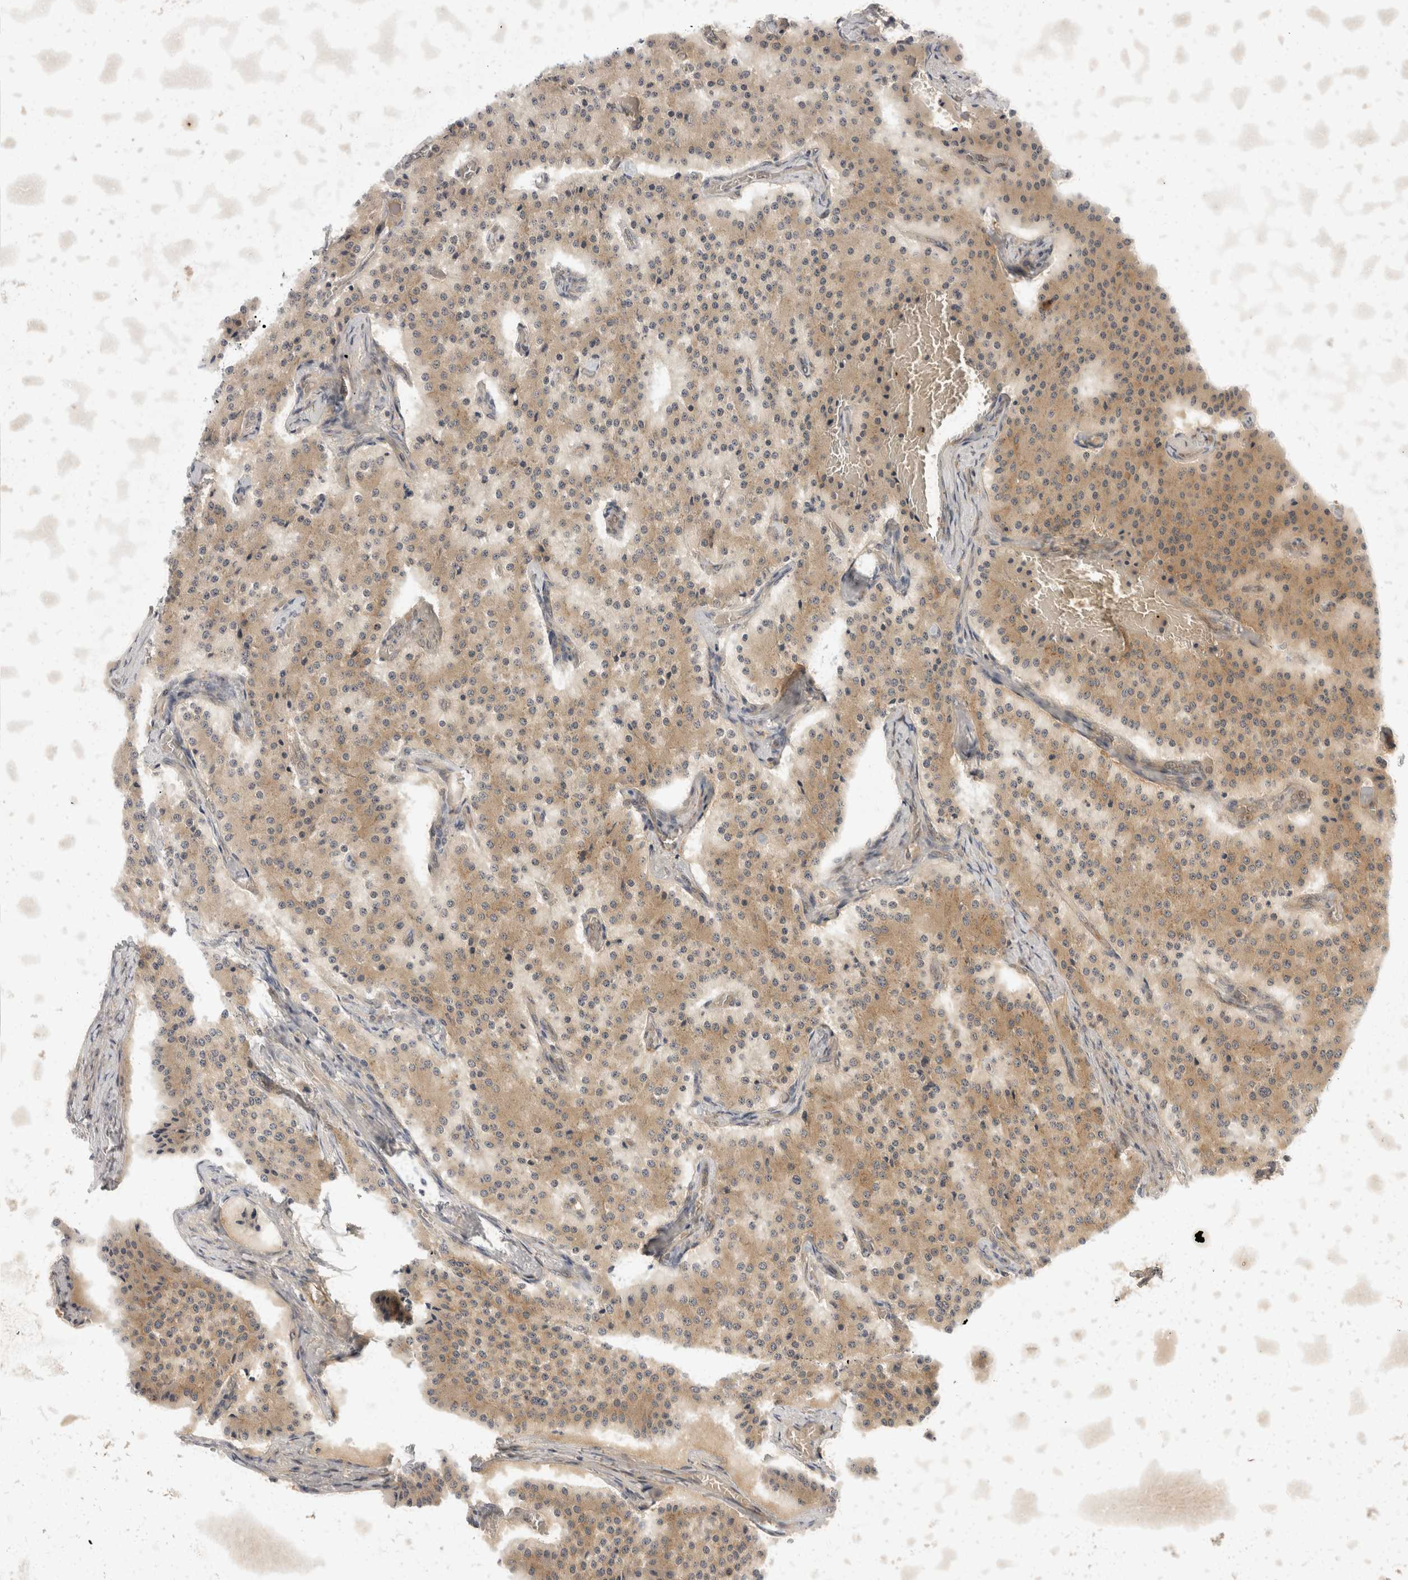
{"staining": {"intensity": "moderate", "quantity": ">75%", "location": "cytoplasmic/membranous"}, "tissue": "carcinoid", "cell_type": "Tumor cells", "image_type": "cancer", "snomed": [{"axis": "morphology", "description": "Carcinoid, malignant, NOS"}, {"axis": "topography", "description": "Colon"}], "caption": "This photomicrograph reveals carcinoid stained with immunohistochemistry to label a protein in brown. The cytoplasmic/membranous of tumor cells show moderate positivity for the protein. Nuclei are counter-stained blue.", "gene": "EIF4G3", "patient": {"sex": "female", "age": 52}}